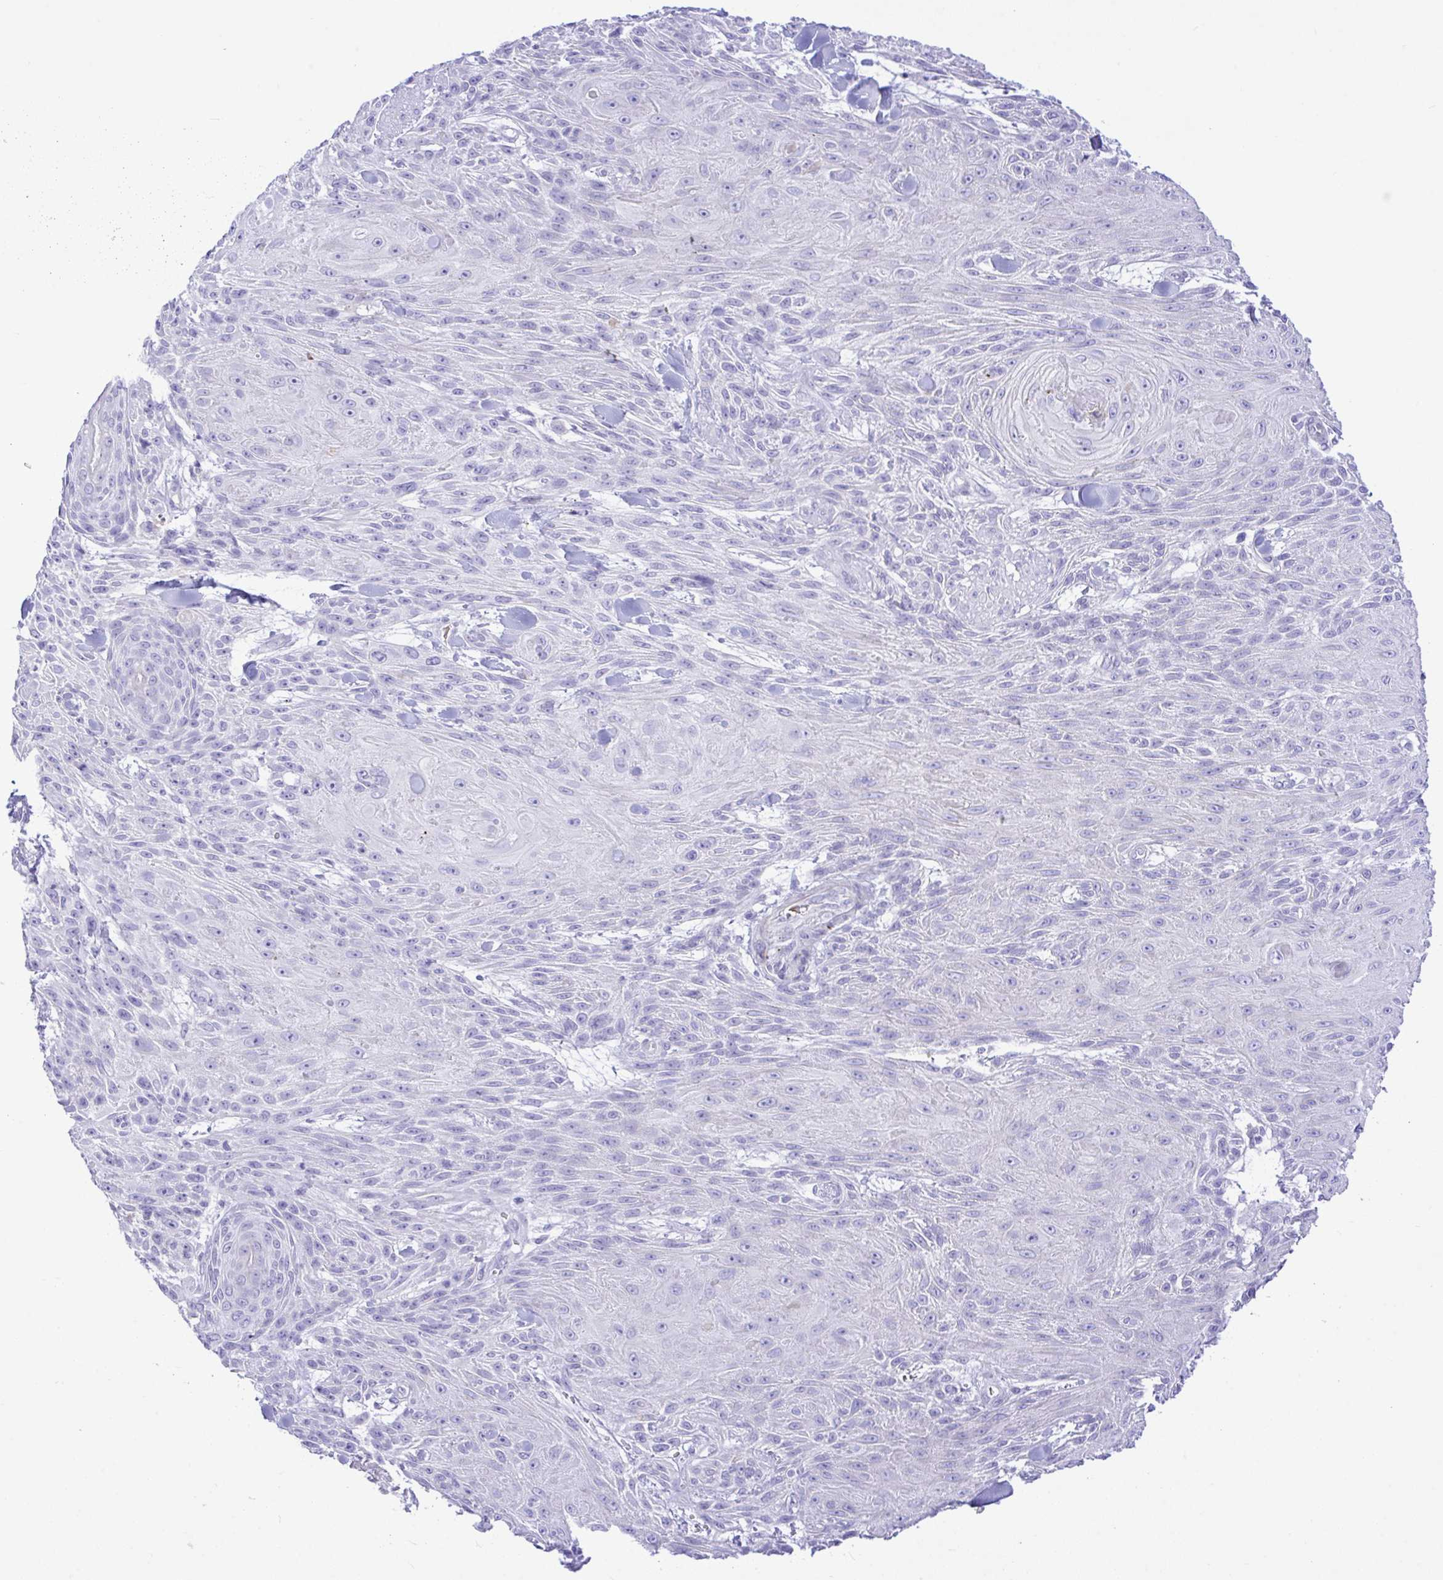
{"staining": {"intensity": "negative", "quantity": "none", "location": "none"}, "tissue": "skin cancer", "cell_type": "Tumor cells", "image_type": "cancer", "snomed": [{"axis": "morphology", "description": "Squamous cell carcinoma, NOS"}, {"axis": "topography", "description": "Skin"}], "caption": "Immunohistochemistry photomicrograph of skin cancer stained for a protein (brown), which shows no positivity in tumor cells.", "gene": "ZNF221", "patient": {"sex": "male", "age": 88}}